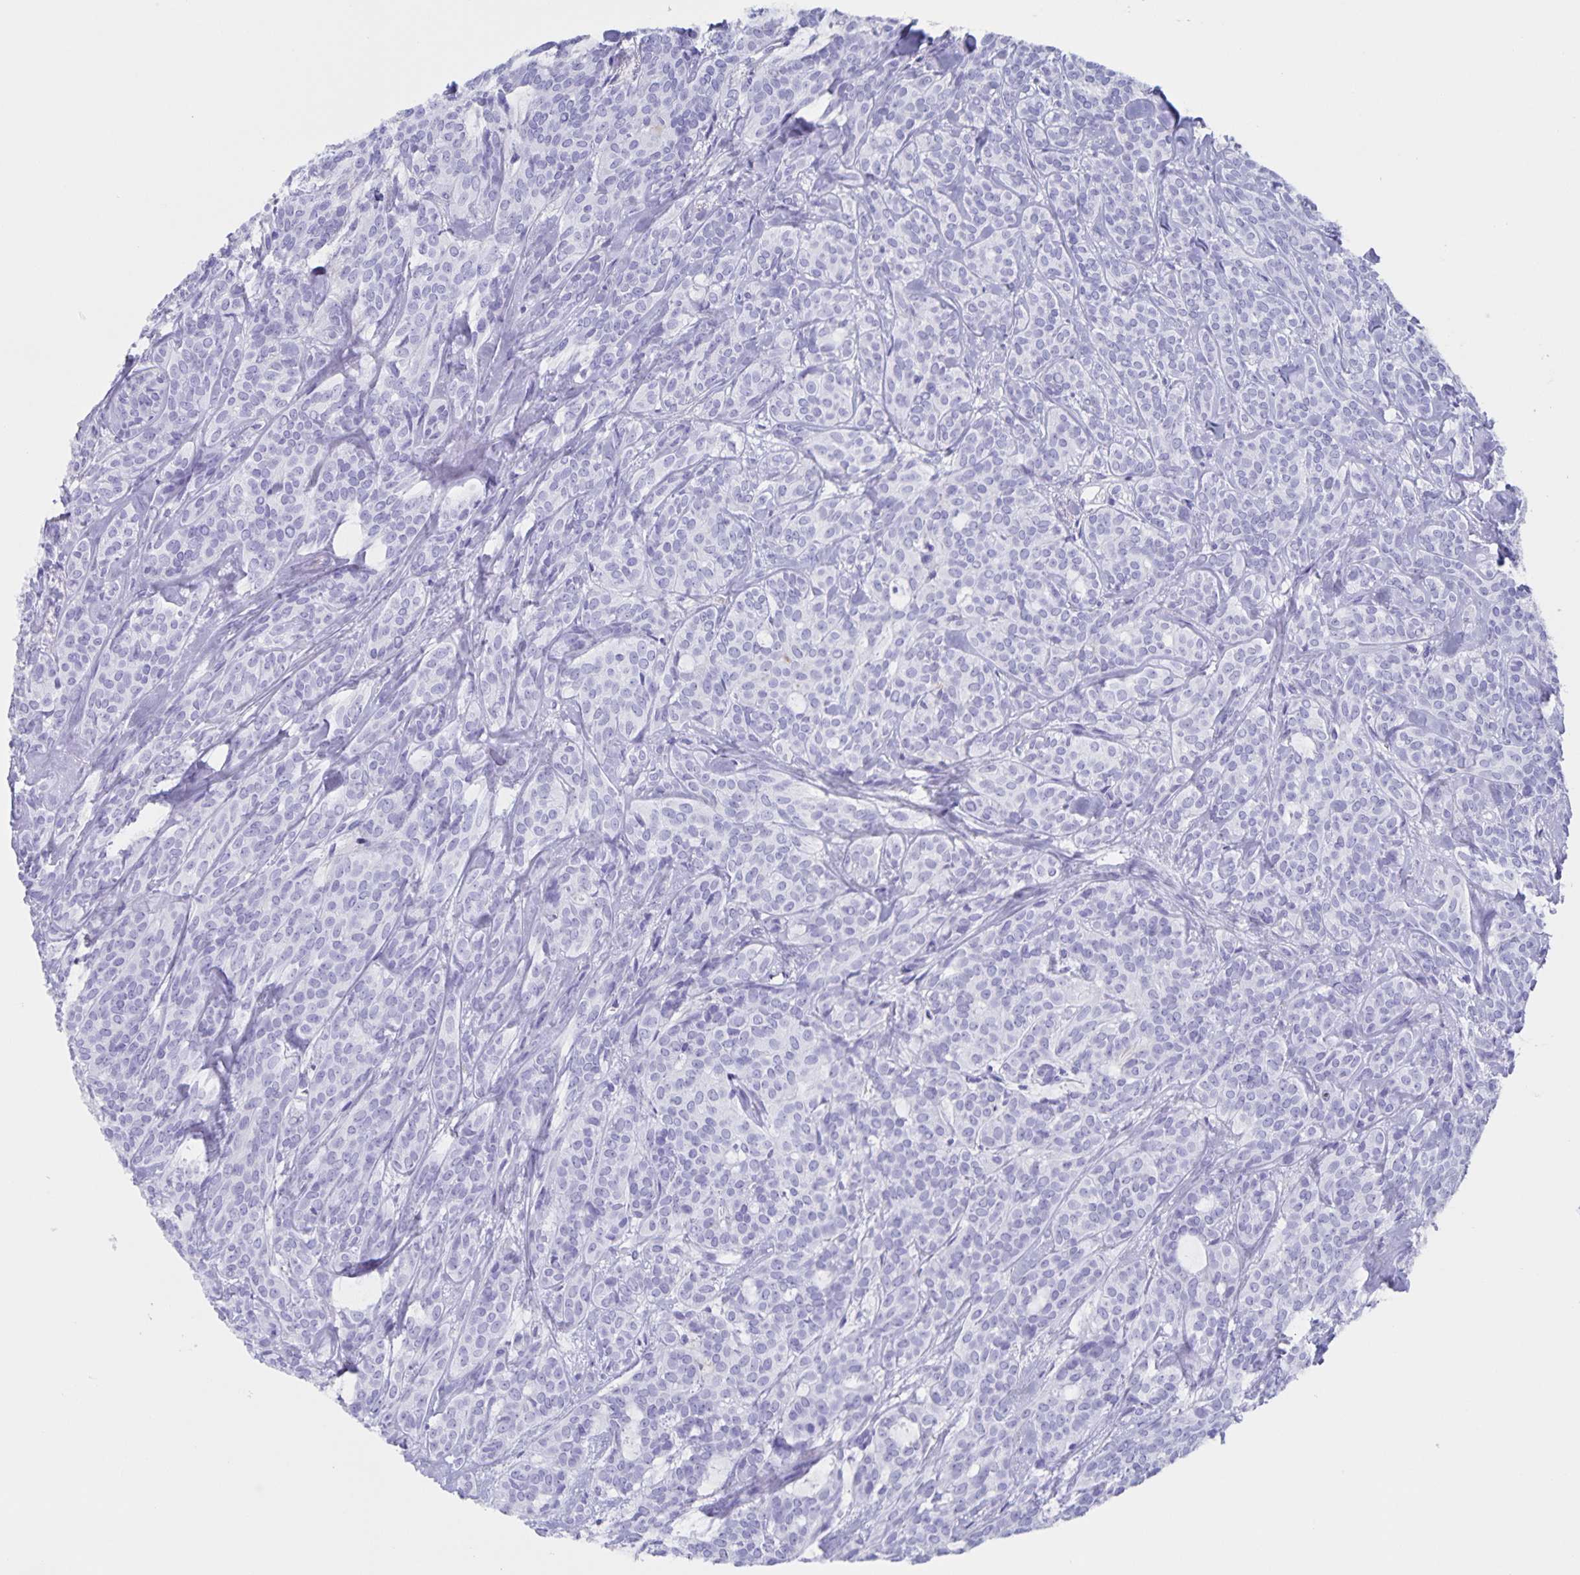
{"staining": {"intensity": "negative", "quantity": "none", "location": "none"}, "tissue": "head and neck cancer", "cell_type": "Tumor cells", "image_type": "cancer", "snomed": [{"axis": "morphology", "description": "Adenocarcinoma, NOS"}, {"axis": "topography", "description": "Head-Neck"}], "caption": "Micrograph shows no significant protein staining in tumor cells of head and neck cancer. (Brightfield microscopy of DAB immunohistochemistry (IHC) at high magnification).", "gene": "AQP4", "patient": {"sex": "female", "age": 57}}